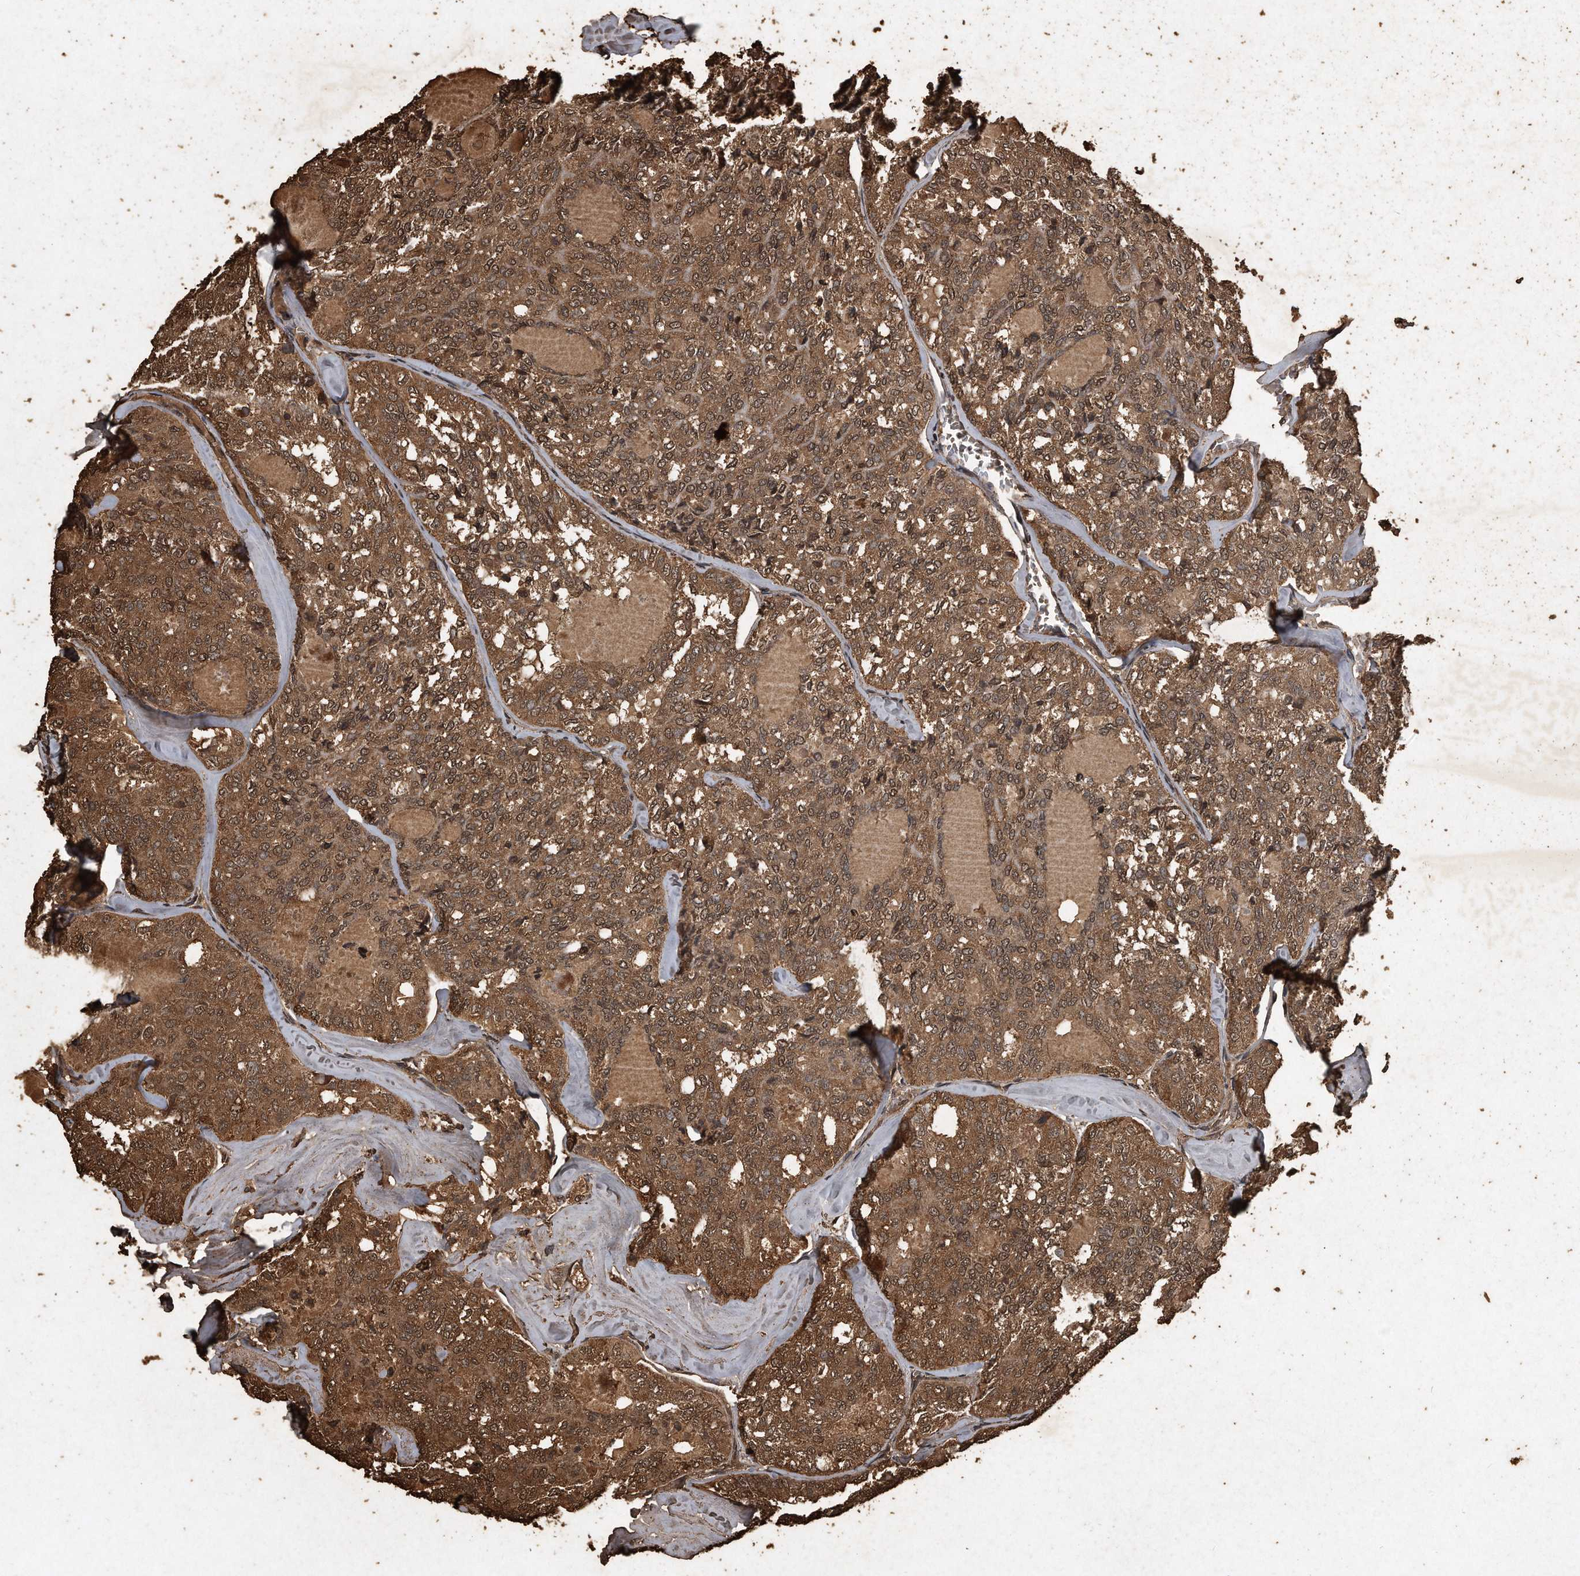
{"staining": {"intensity": "moderate", "quantity": ">75%", "location": "cytoplasmic/membranous,nuclear"}, "tissue": "thyroid cancer", "cell_type": "Tumor cells", "image_type": "cancer", "snomed": [{"axis": "morphology", "description": "Follicular adenoma carcinoma, NOS"}, {"axis": "topography", "description": "Thyroid gland"}], "caption": "Human follicular adenoma carcinoma (thyroid) stained for a protein (brown) shows moderate cytoplasmic/membranous and nuclear positive positivity in approximately >75% of tumor cells.", "gene": "CFLAR", "patient": {"sex": "male", "age": 75}}